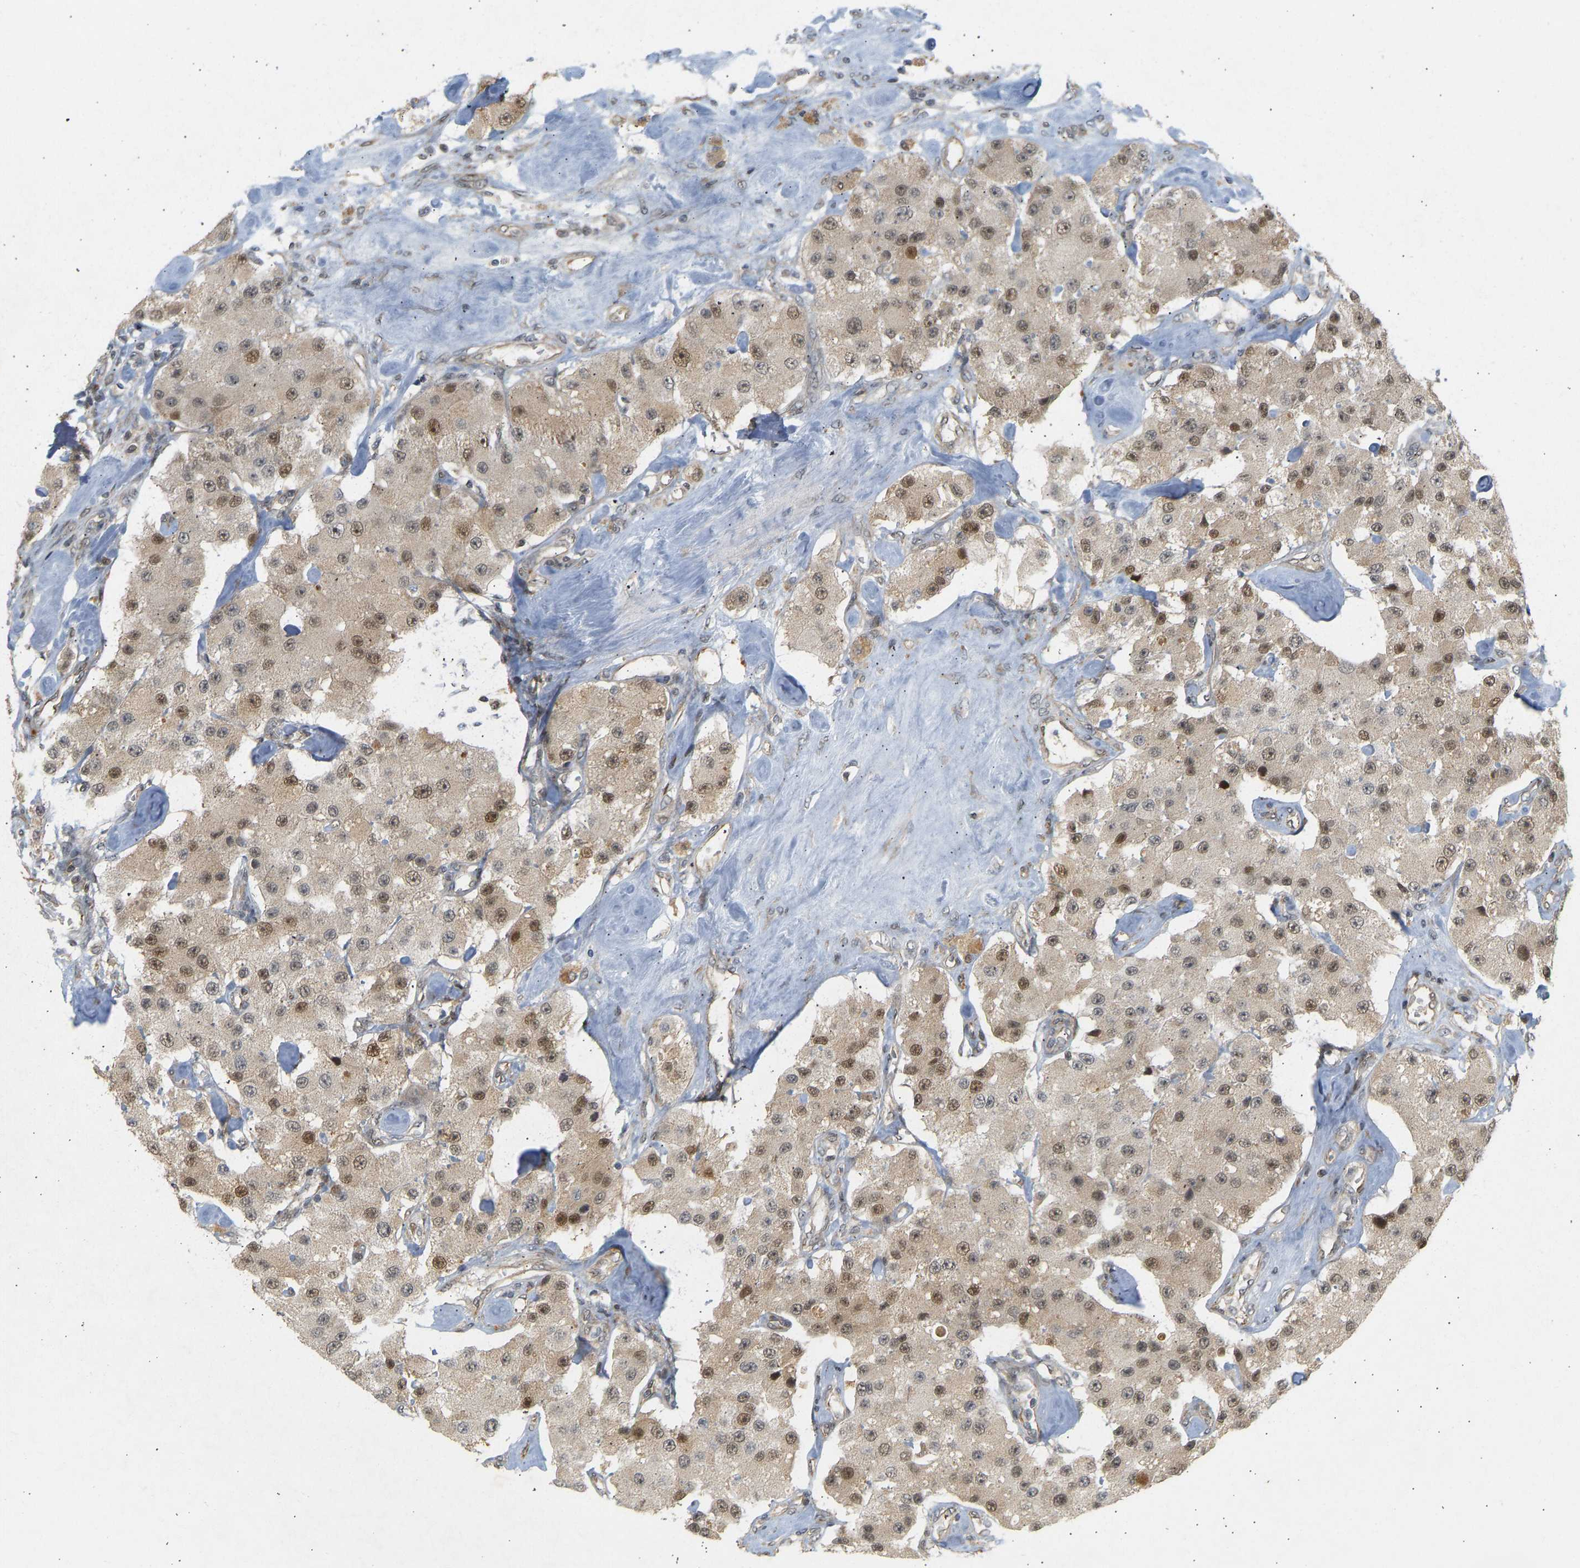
{"staining": {"intensity": "moderate", "quantity": ">75%", "location": "cytoplasmic/membranous,nuclear"}, "tissue": "carcinoid", "cell_type": "Tumor cells", "image_type": "cancer", "snomed": [{"axis": "morphology", "description": "Carcinoid, malignant, NOS"}, {"axis": "topography", "description": "Pancreas"}], "caption": "Protein expression by immunohistochemistry (IHC) exhibits moderate cytoplasmic/membranous and nuclear positivity in about >75% of tumor cells in malignant carcinoid. Nuclei are stained in blue.", "gene": "BAG1", "patient": {"sex": "male", "age": 41}}